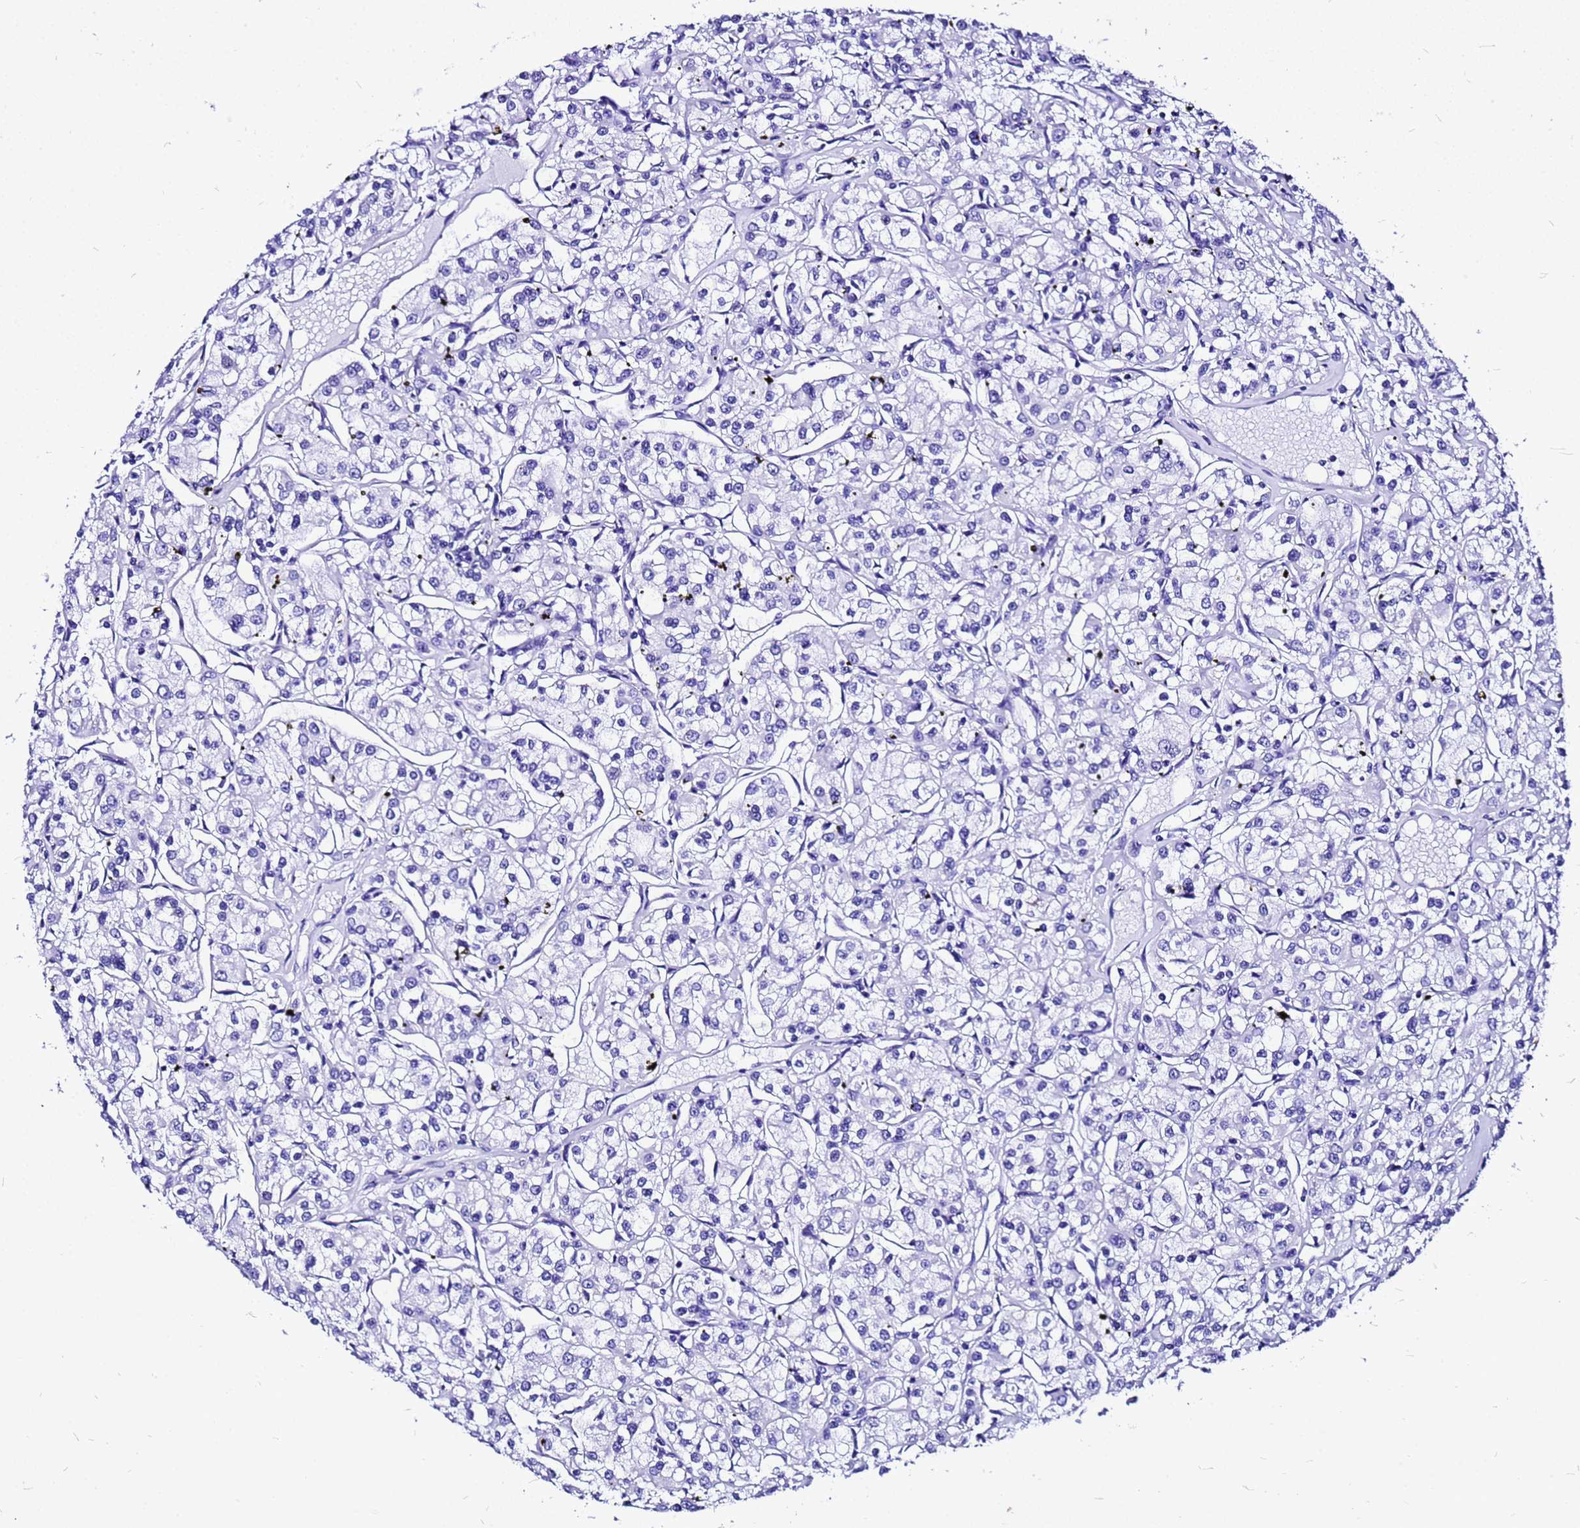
{"staining": {"intensity": "negative", "quantity": "none", "location": "none"}, "tissue": "renal cancer", "cell_type": "Tumor cells", "image_type": "cancer", "snomed": [{"axis": "morphology", "description": "Adenocarcinoma, NOS"}, {"axis": "topography", "description": "Kidney"}], "caption": "An image of human renal cancer (adenocarcinoma) is negative for staining in tumor cells.", "gene": "HERC4", "patient": {"sex": "female", "age": 59}}